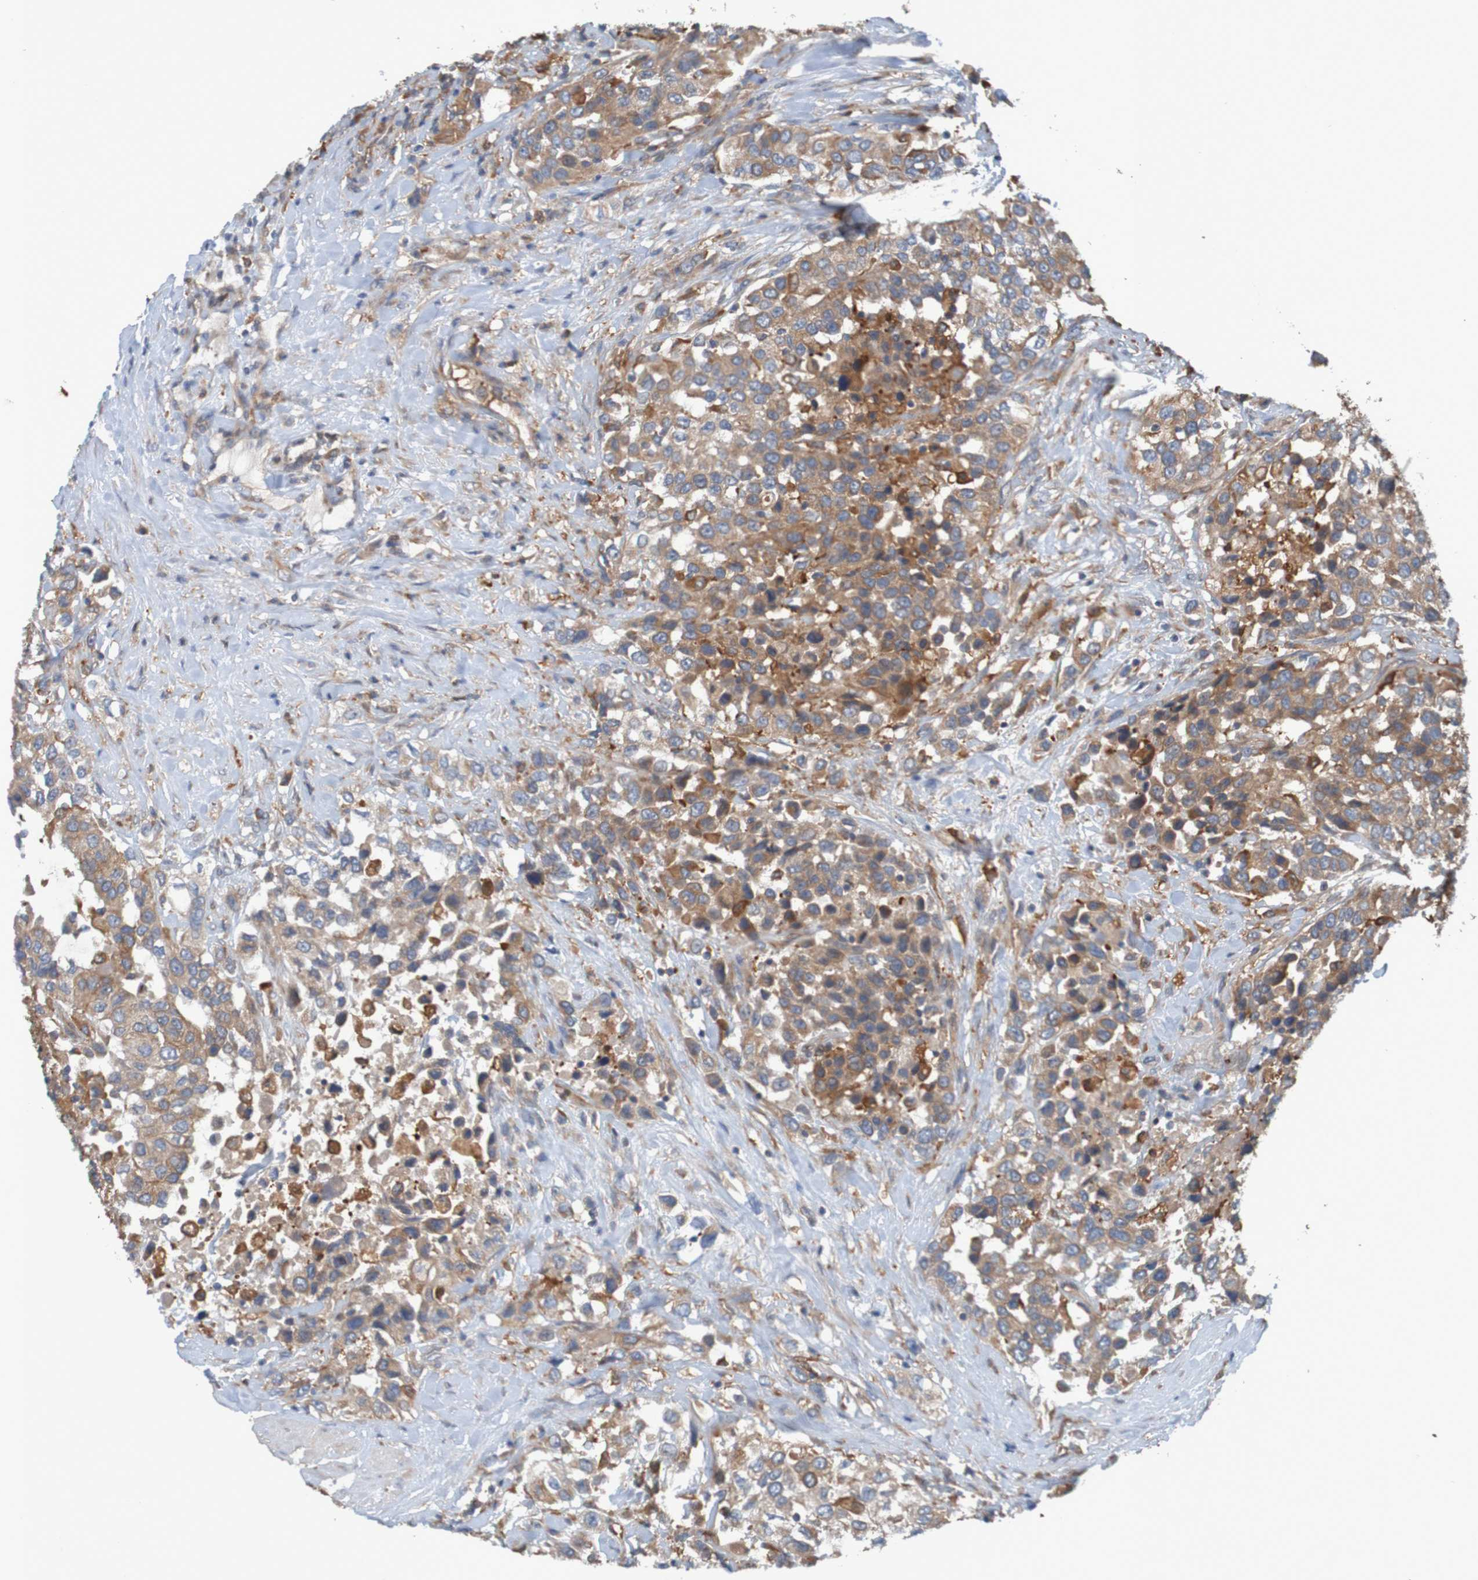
{"staining": {"intensity": "moderate", "quantity": ">75%", "location": "cytoplasmic/membranous"}, "tissue": "urothelial cancer", "cell_type": "Tumor cells", "image_type": "cancer", "snomed": [{"axis": "morphology", "description": "Urothelial carcinoma, High grade"}, {"axis": "topography", "description": "Urinary bladder"}], "caption": "Immunohistochemistry (IHC) of human urothelial cancer exhibits medium levels of moderate cytoplasmic/membranous expression in approximately >75% of tumor cells.", "gene": "DNAJC4", "patient": {"sex": "female", "age": 80}}